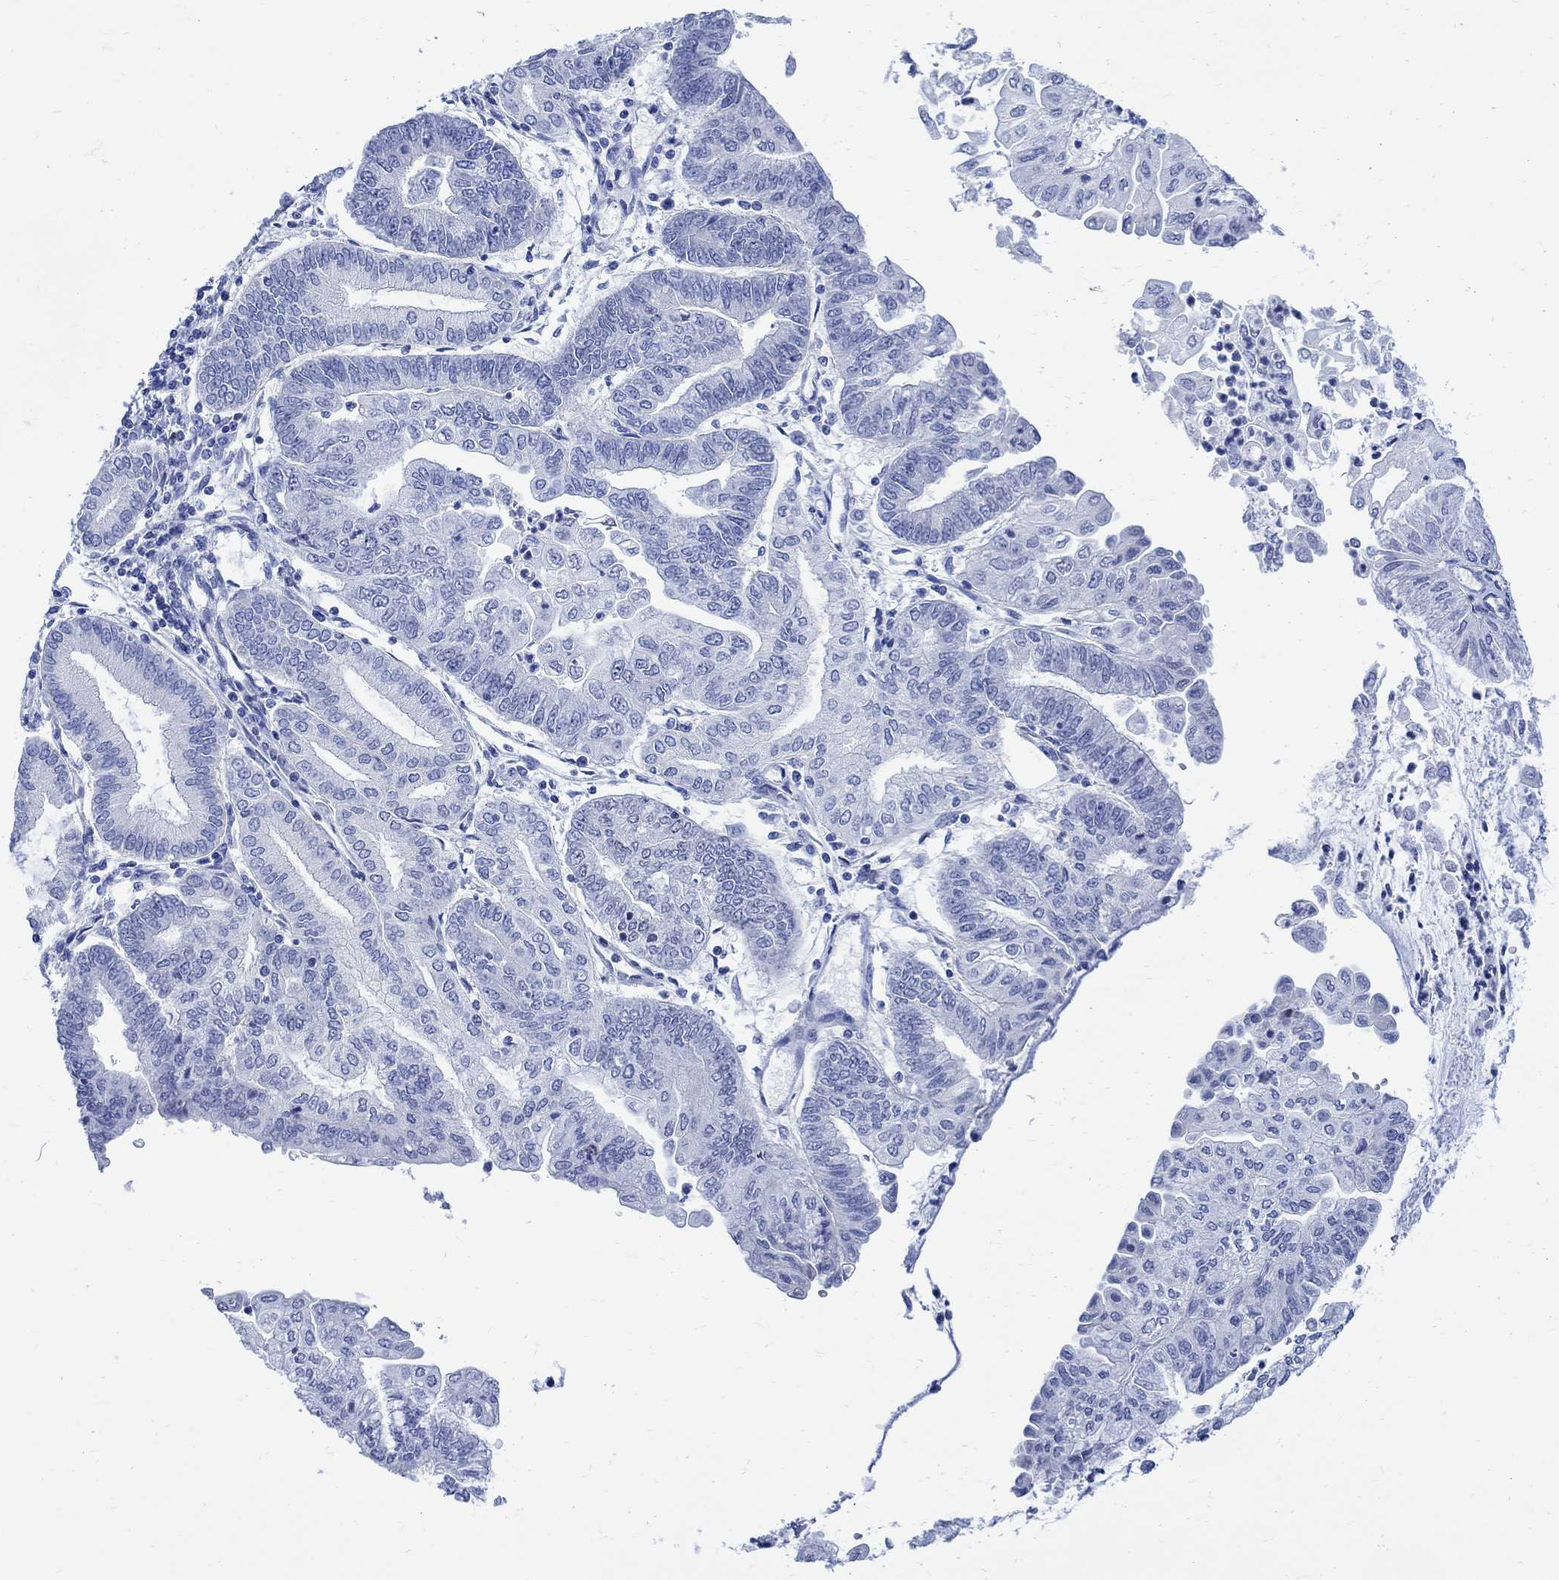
{"staining": {"intensity": "negative", "quantity": "none", "location": "none"}, "tissue": "endometrial cancer", "cell_type": "Tumor cells", "image_type": "cancer", "snomed": [{"axis": "morphology", "description": "Adenocarcinoma, NOS"}, {"axis": "topography", "description": "Endometrium"}], "caption": "This is a image of IHC staining of endometrial cancer, which shows no expression in tumor cells.", "gene": "CPLX2", "patient": {"sex": "female", "age": 55}}